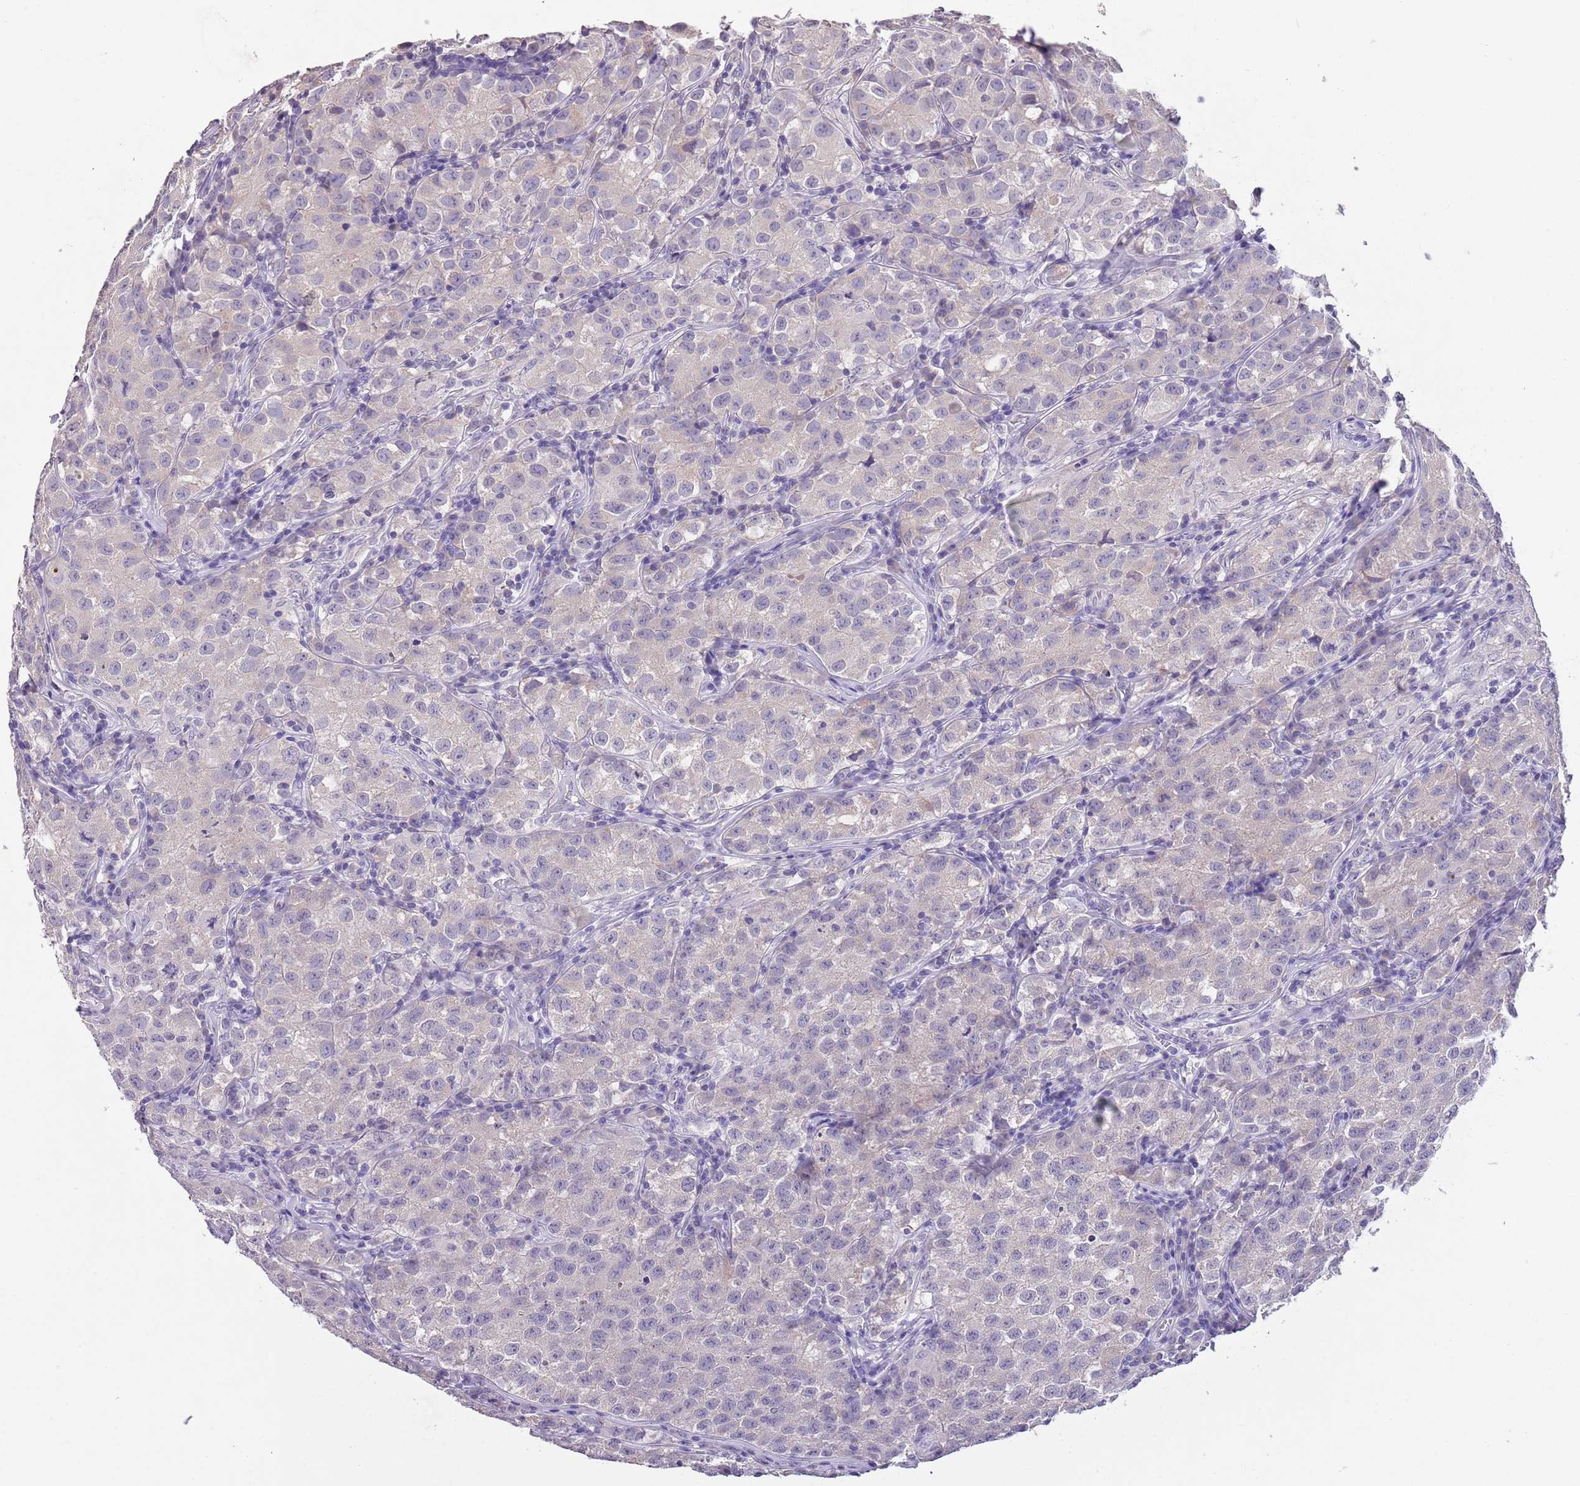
{"staining": {"intensity": "negative", "quantity": "none", "location": "none"}, "tissue": "testis cancer", "cell_type": "Tumor cells", "image_type": "cancer", "snomed": [{"axis": "morphology", "description": "Seminoma, NOS"}, {"axis": "morphology", "description": "Carcinoma, Embryonal, NOS"}, {"axis": "topography", "description": "Testis"}], "caption": "Tumor cells show no significant staining in testis cancer.", "gene": "SLC35E3", "patient": {"sex": "male", "age": 43}}